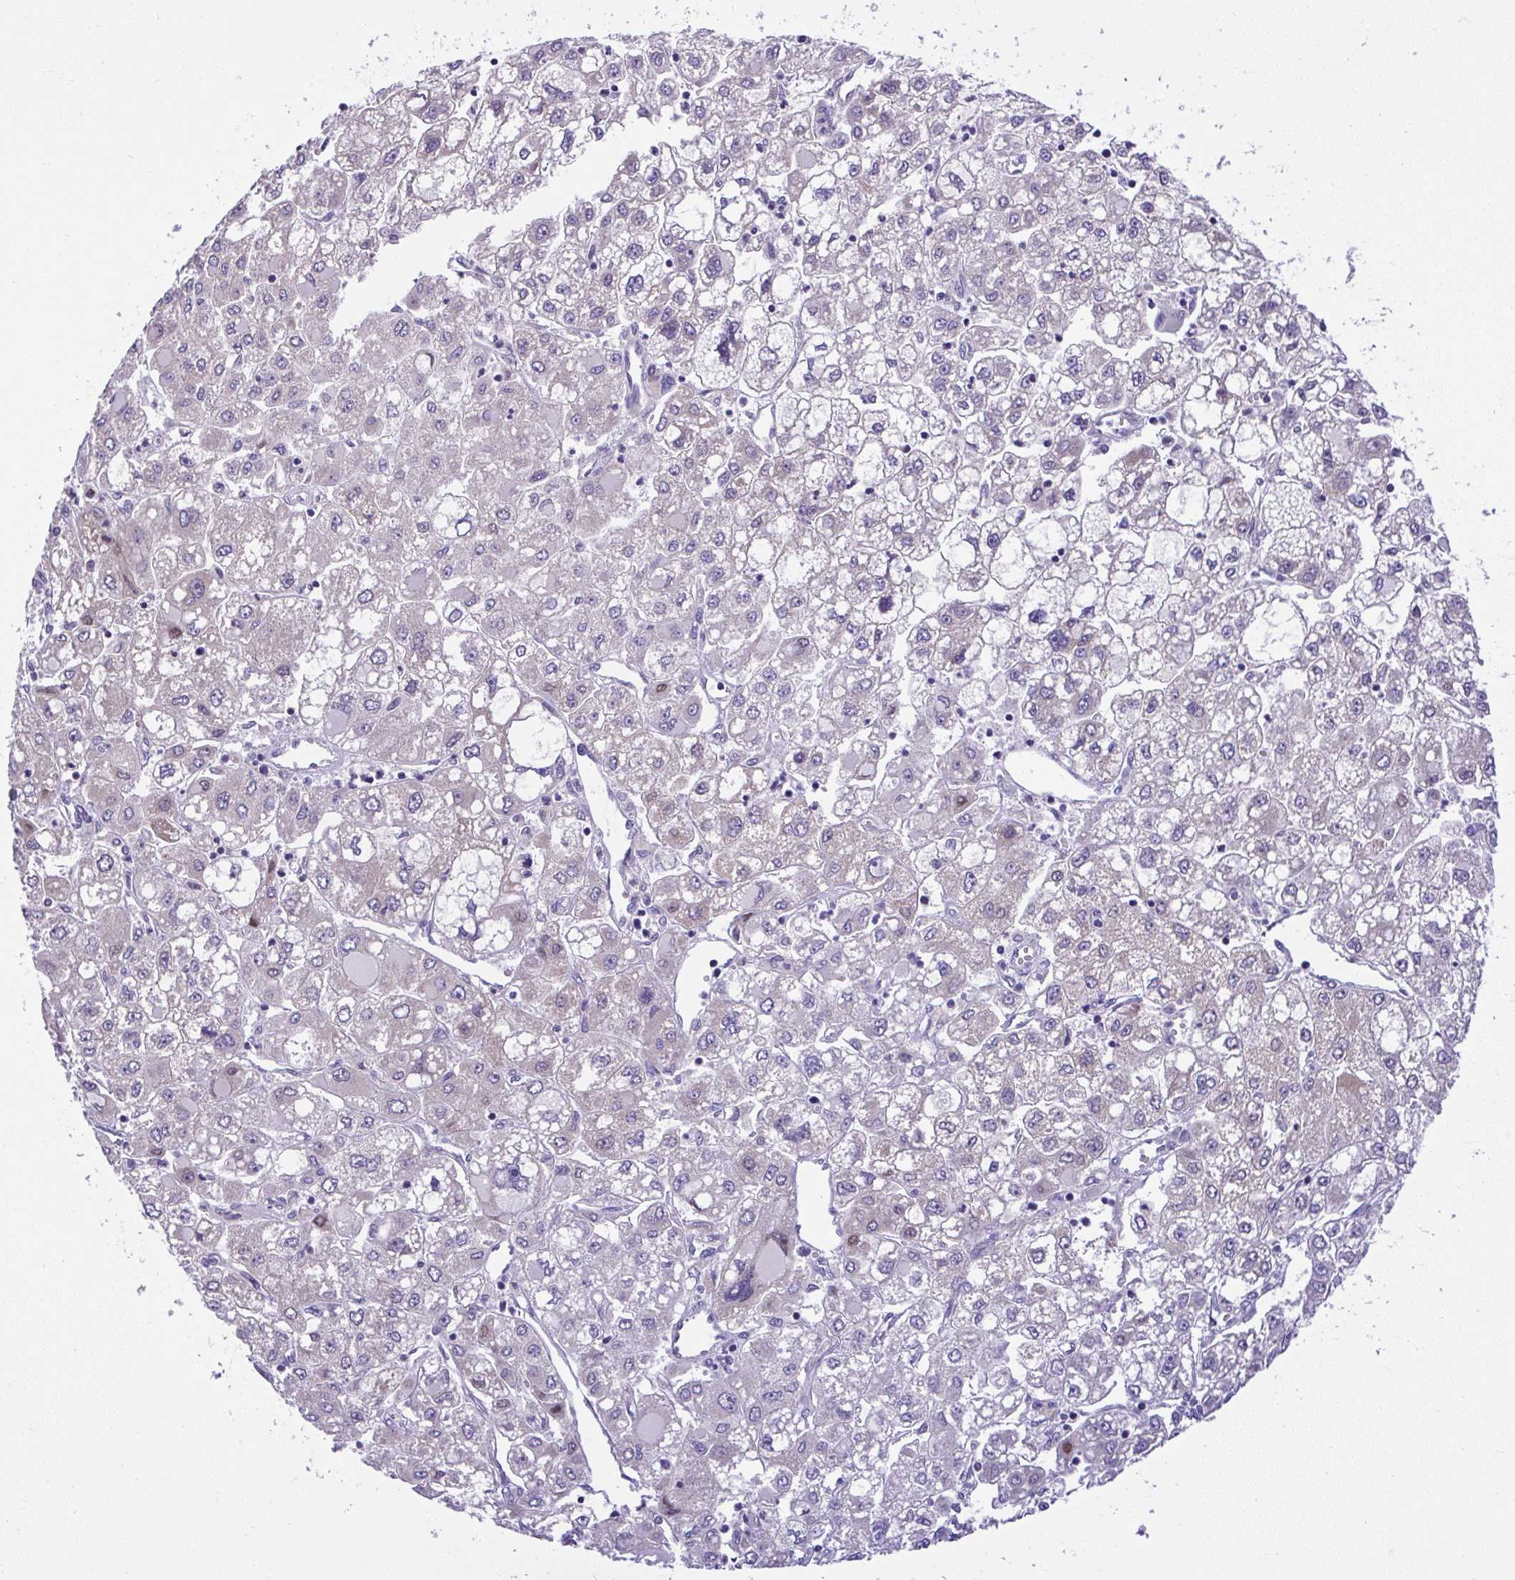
{"staining": {"intensity": "negative", "quantity": "none", "location": "none"}, "tissue": "liver cancer", "cell_type": "Tumor cells", "image_type": "cancer", "snomed": [{"axis": "morphology", "description": "Carcinoma, Hepatocellular, NOS"}, {"axis": "topography", "description": "Liver"}], "caption": "Human liver hepatocellular carcinoma stained for a protein using immunohistochemistry (IHC) shows no positivity in tumor cells.", "gene": "CHIA", "patient": {"sex": "male", "age": 40}}